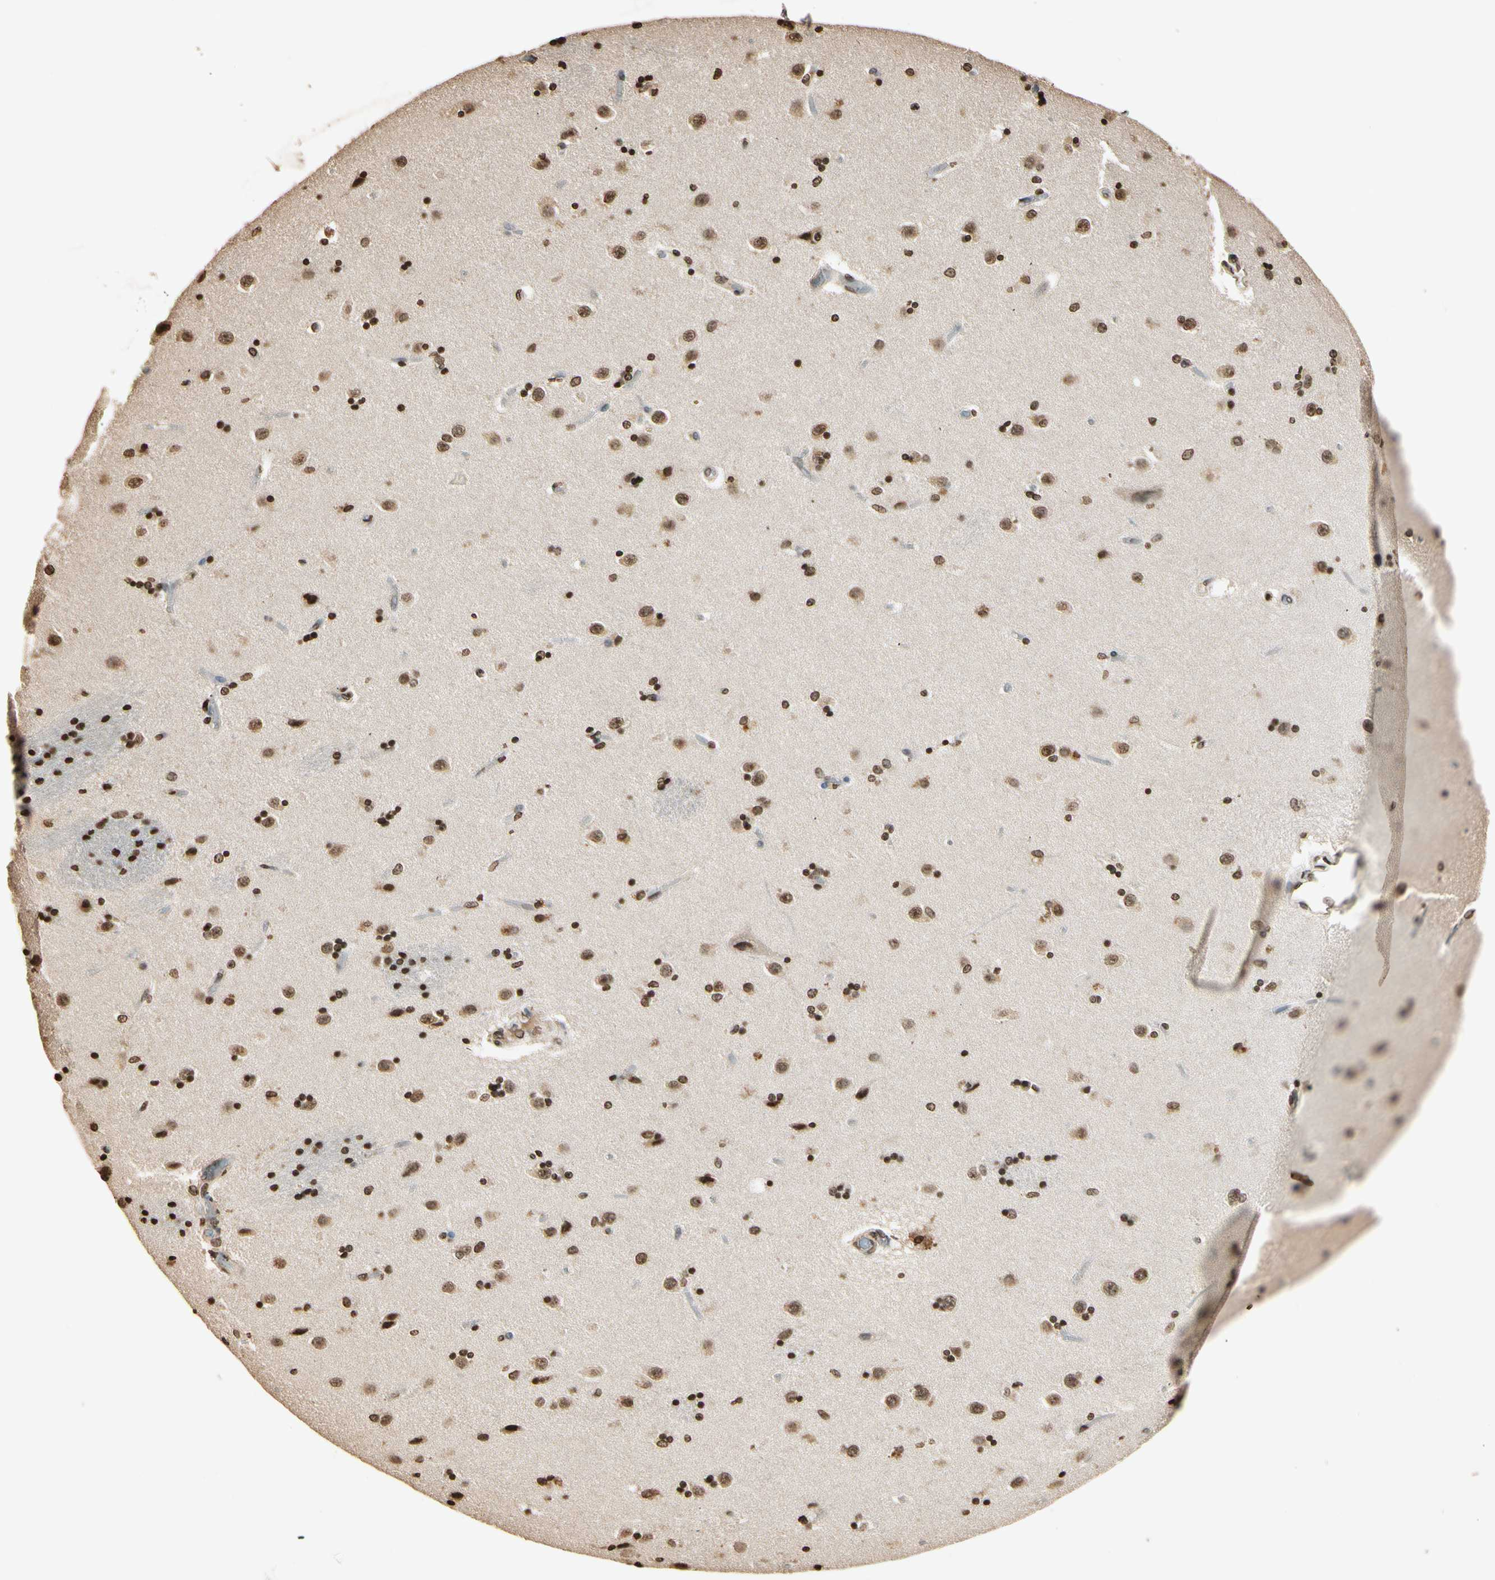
{"staining": {"intensity": "moderate", "quantity": ">75%", "location": "nuclear"}, "tissue": "caudate", "cell_type": "Glial cells", "image_type": "normal", "snomed": [{"axis": "morphology", "description": "Normal tissue, NOS"}, {"axis": "topography", "description": "Lateral ventricle wall"}], "caption": "Human caudate stained with a brown dye reveals moderate nuclear positive expression in about >75% of glial cells.", "gene": "TOP1", "patient": {"sex": "female", "age": 54}}